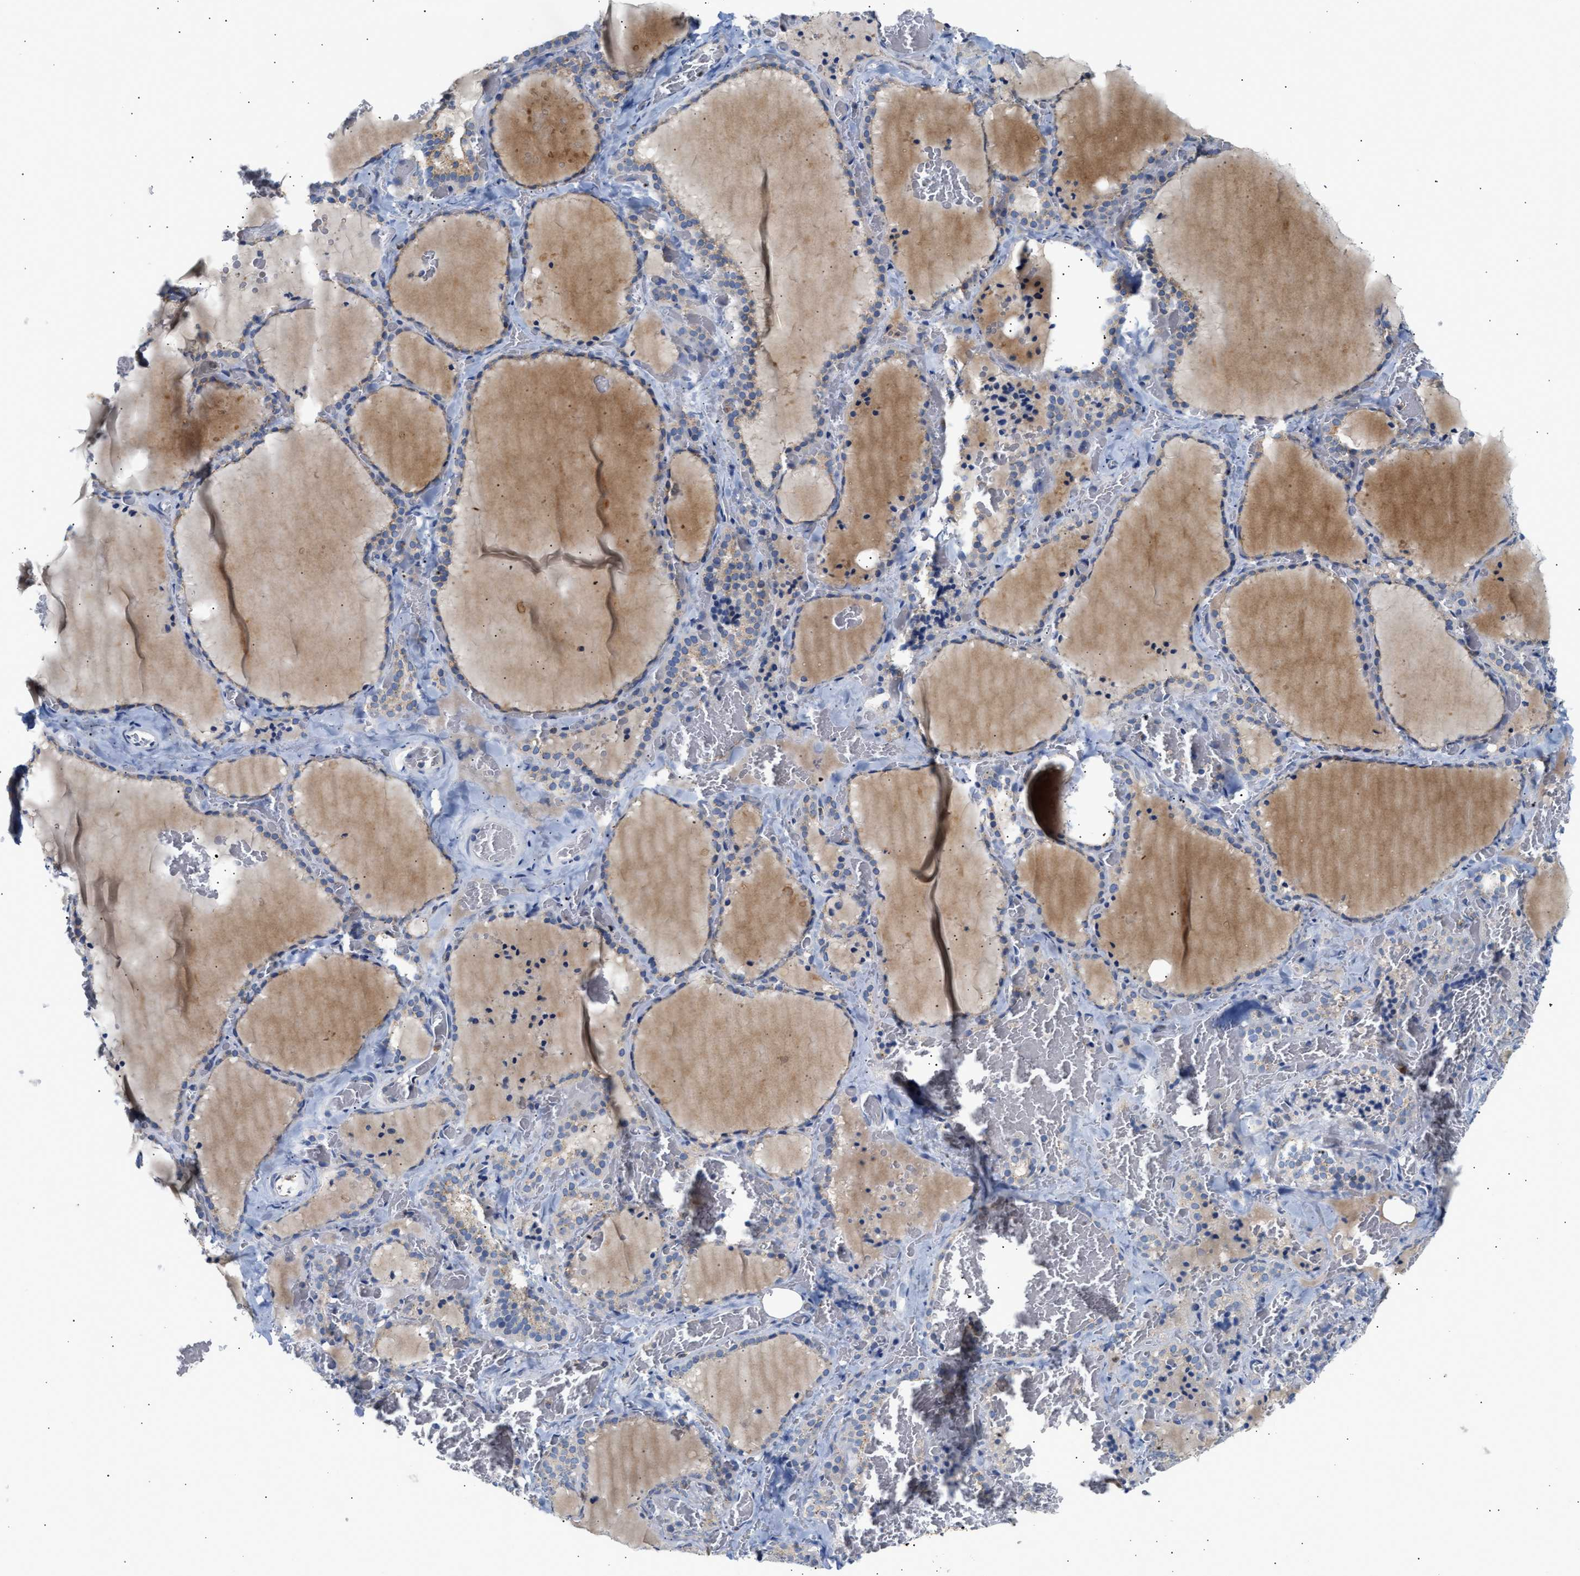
{"staining": {"intensity": "weak", "quantity": "25%-75%", "location": "cytoplasmic/membranous"}, "tissue": "thyroid gland", "cell_type": "Glandular cells", "image_type": "normal", "snomed": [{"axis": "morphology", "description": "Normal tissue, NOS"}, {"axis": "topography", "description": "Thyroid gland"}], "caption": "High-magnification brightfield microscopy of benign thyroid gland stained with DAB (brown) and counterstained with hematoxylin (blue). glandular cells exhibit weak cytoplasmic/membranous staining is appreciated in about25%-75% of cells. (IHC, brightfield microscopy, high magnification).", "gene": "TRIM50", "patient": {"sex": "female", "age": 22}}